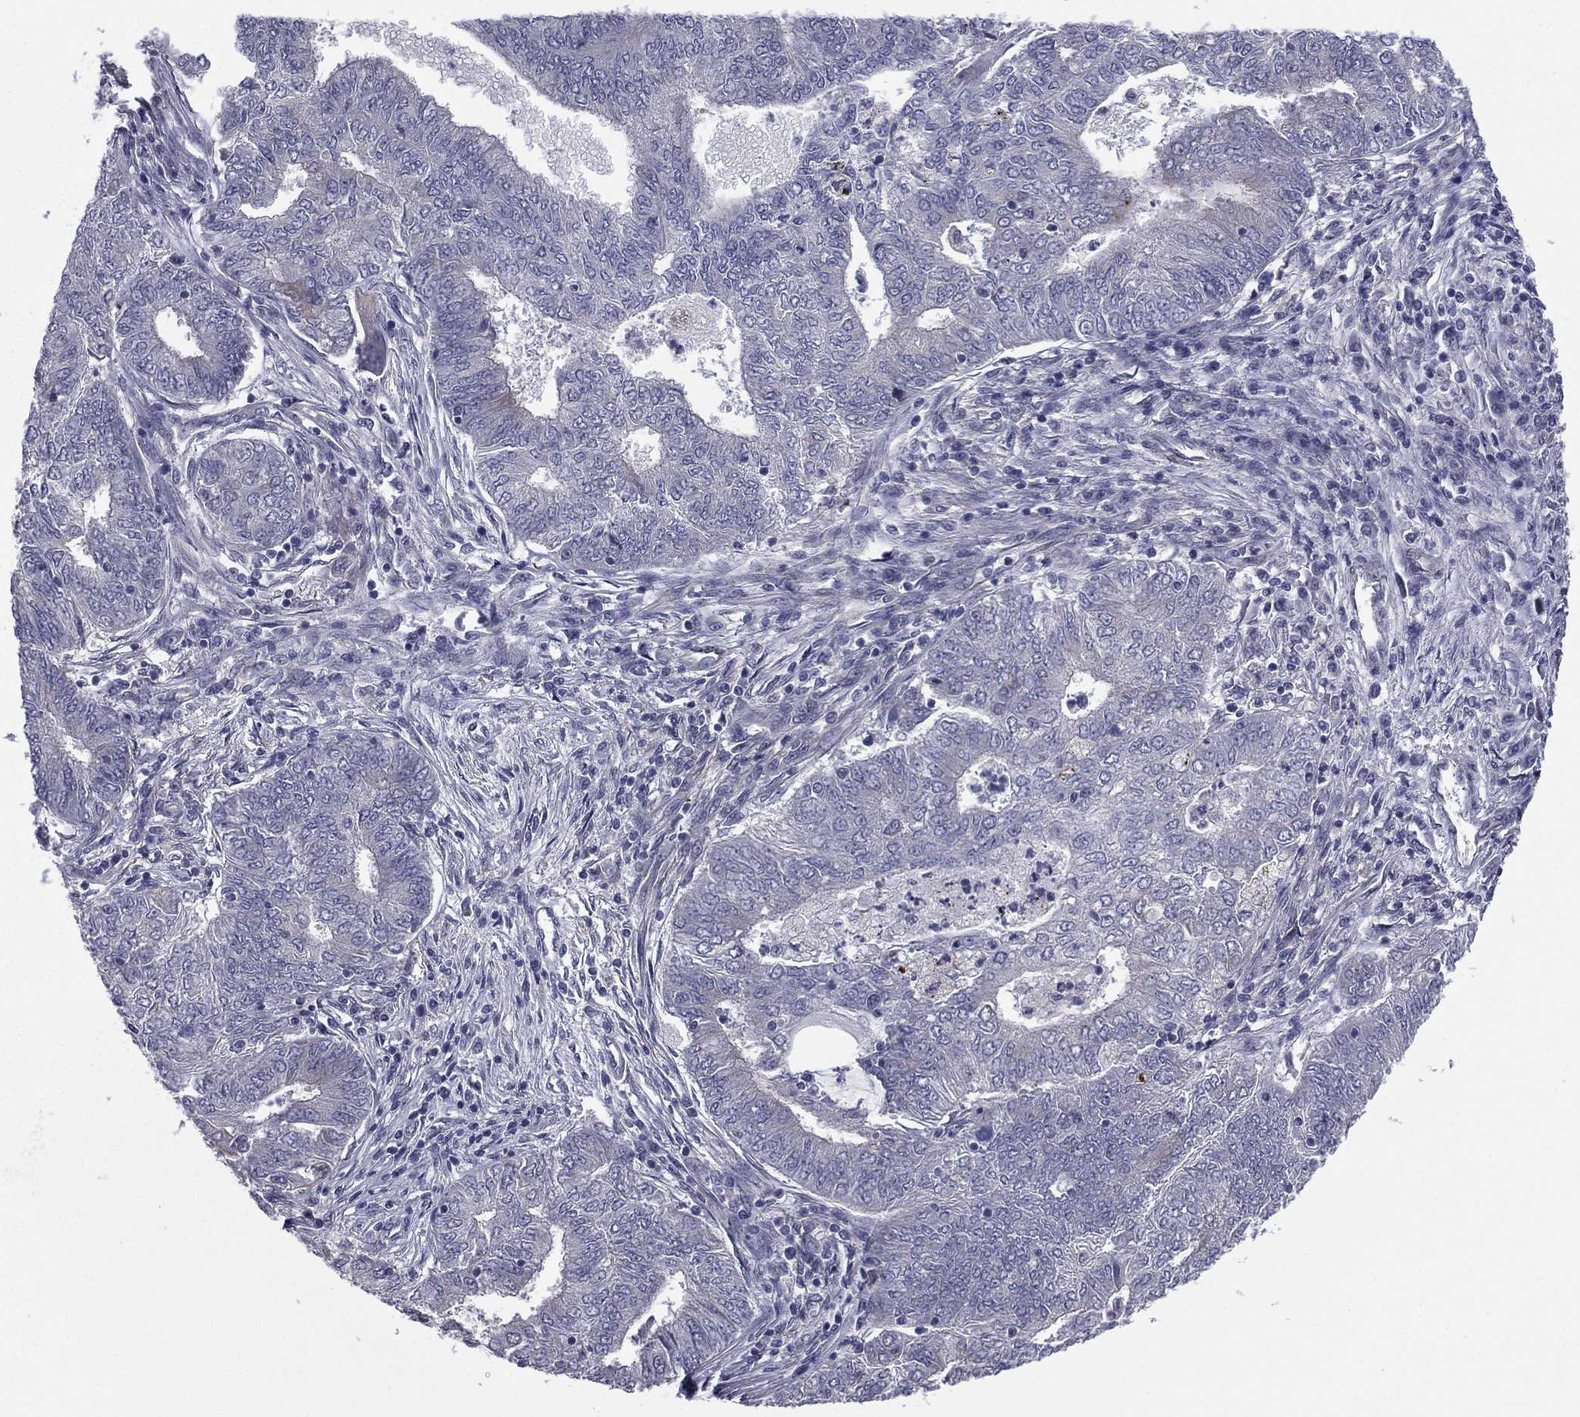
{"staining": {"intensity": "negative", "quantity": "none", "location": "none"}, "tissue": "endometrial cancer", "cell_type": "Tumor cells", "image_type": "cancer", "snomed": [{"axis": "morphology", "description": "Adenocarcinoma, NOS"}, {"axis": "topography", "description": "Endometrium"}], "caption": "Immunohistochemistry micrograph of neoplastic tissue: adenocarcinoma (endometrial) stained with DAB displays no significant protein positivity in tumor cells. (Immunohistochemistry (ihc), brightfield microscopy, high magnification).", "gene": "ACTRT2", "patient": {"sex": "female", "age": 62}}